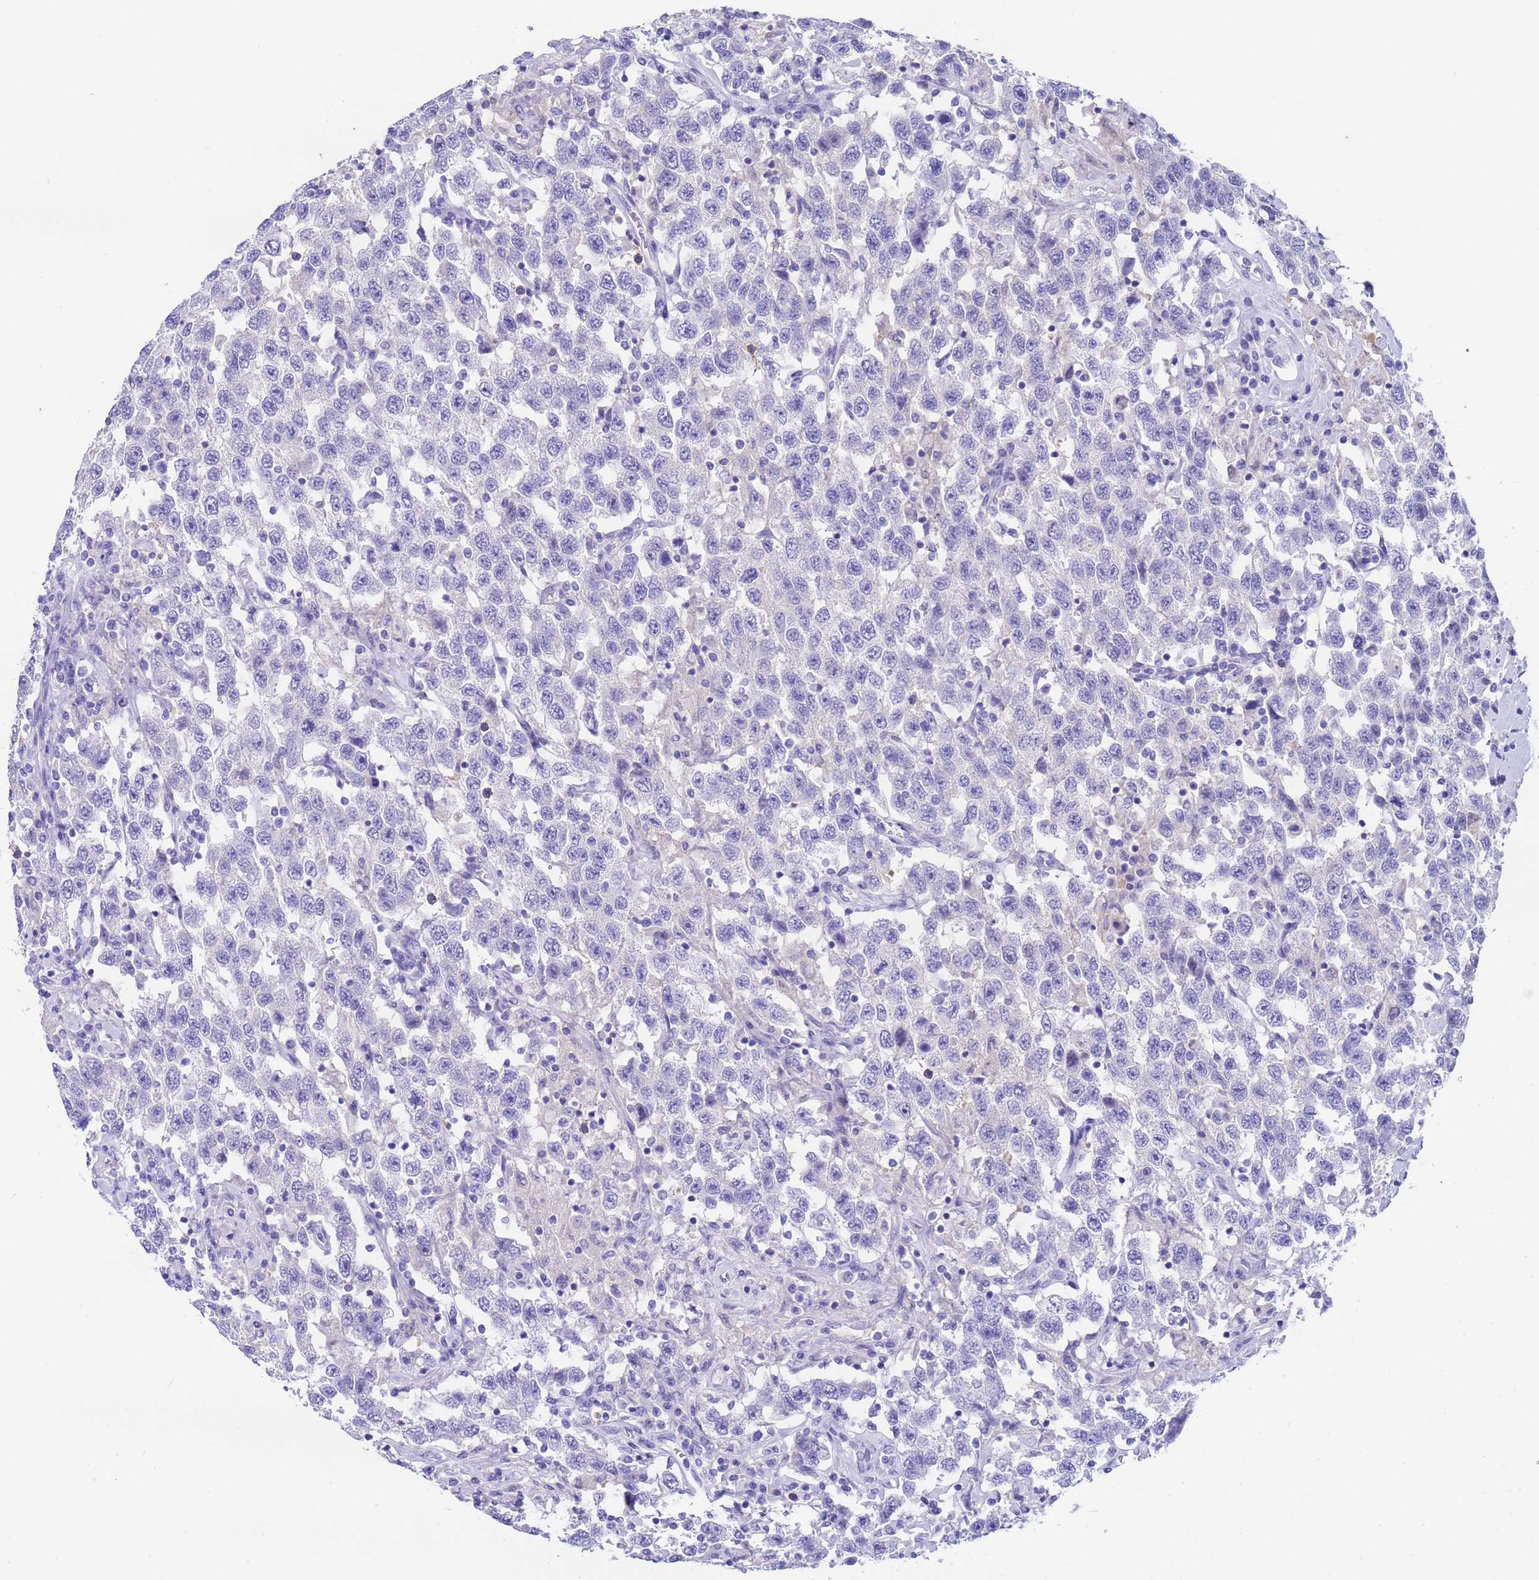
{"staining": {"intensity": "negative", "quantity": "none", "location": "none"}, "tissue": "testis cancer", "cell_type": "Tumor cells", "image_type": "cancer", "snomed": [{"axis": "morphology", "description": "Seminoma, NOS"}, {"axis": "topography", "description": "Testis"}], "caption": "Seminoma (testis) was stained to show a protein in brown. There is no significant positivity in tumor cells.", "gene": "USP38", "patient": {"sex": "male", "age": 41}}